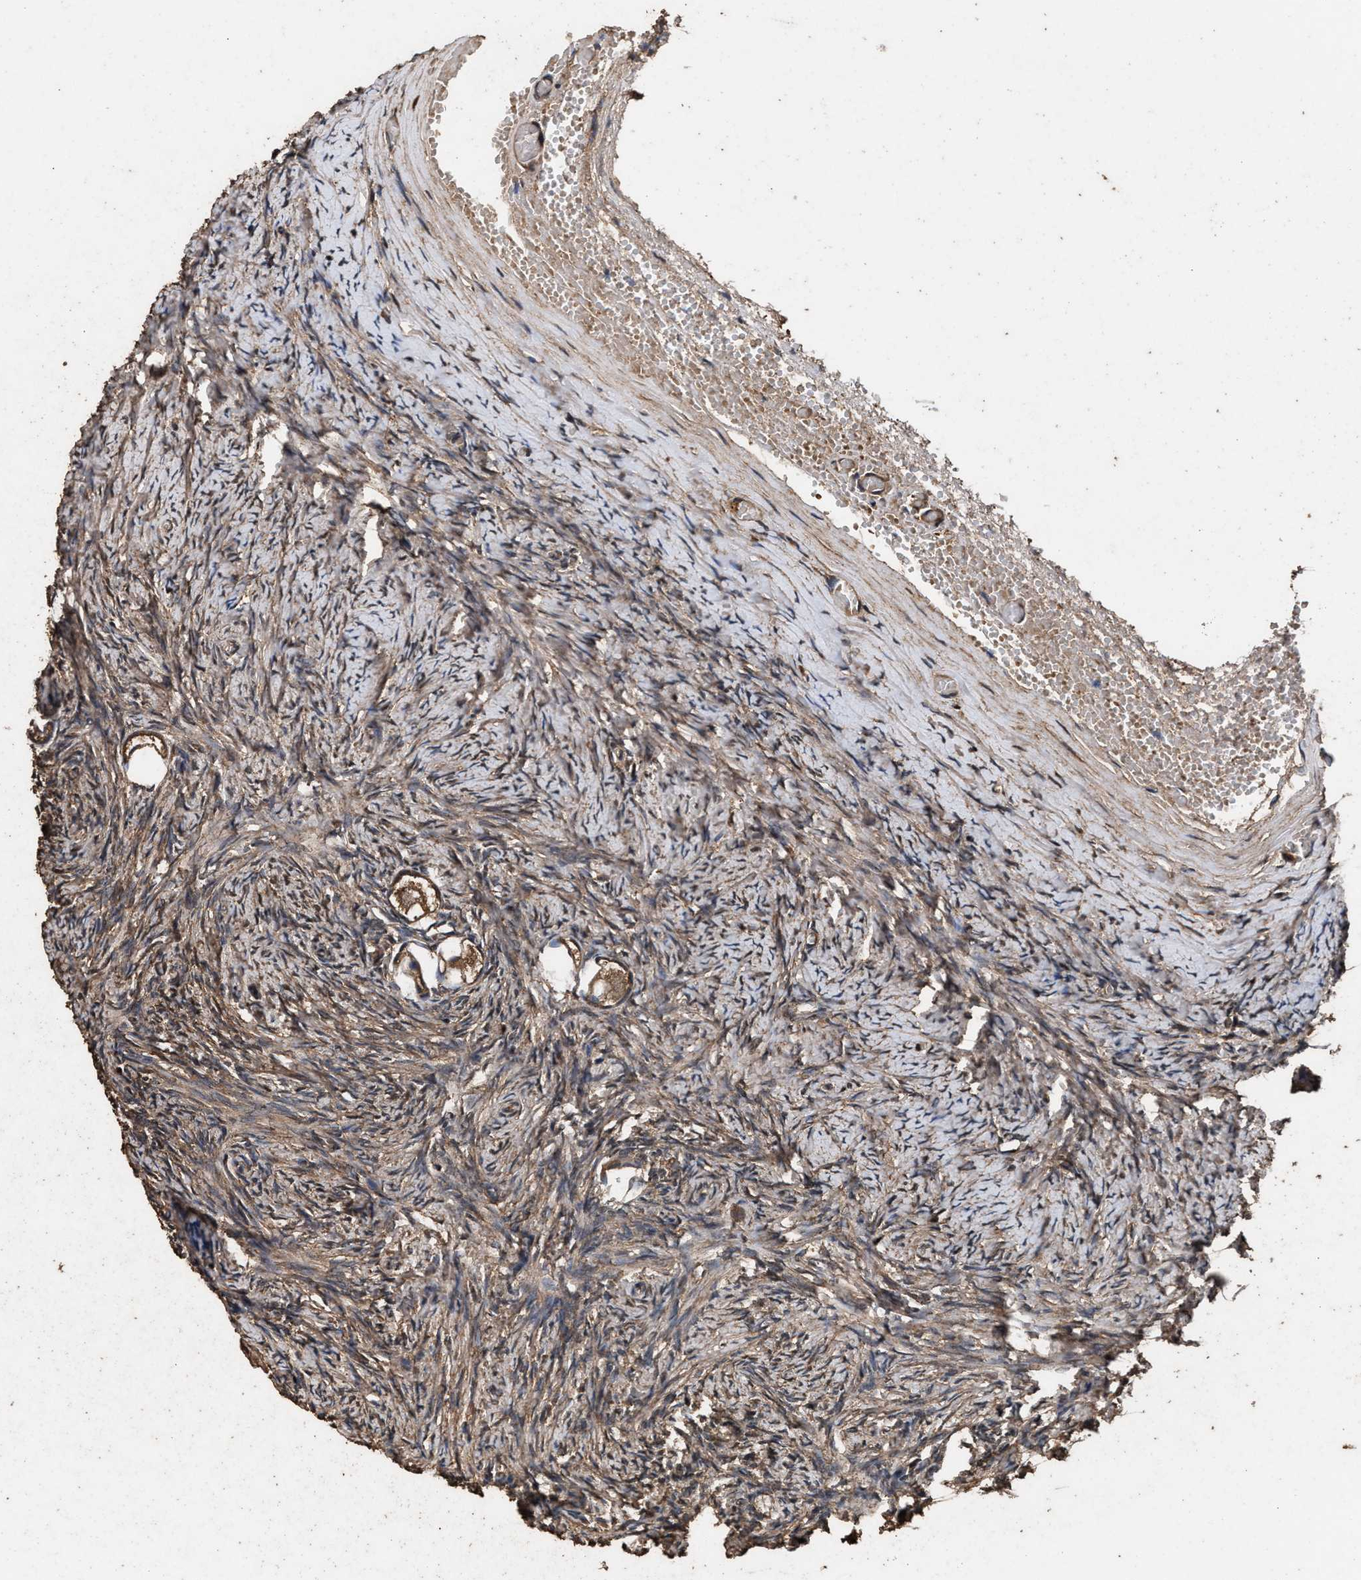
{"staining": {"intensity": "moderate", "quantity": ">75%", "location": "cytoplasmic/membranous"}, "tissue": "ovary", "cell_type": "Follicle cells", "image_type": "normal", "snomed": [{"axis": "morphology", "description": "Normal tissue, NOS"}, {"axis": "topography", "description": "Ovary"}], "caption": "Protein expression analysis of normal ovary shows moderate cytoplasmic/membranous positivity in about >75% of follicle cells.", "gene": "ENSG00000286112", "patient": {"sex": "female", "age": 27}}